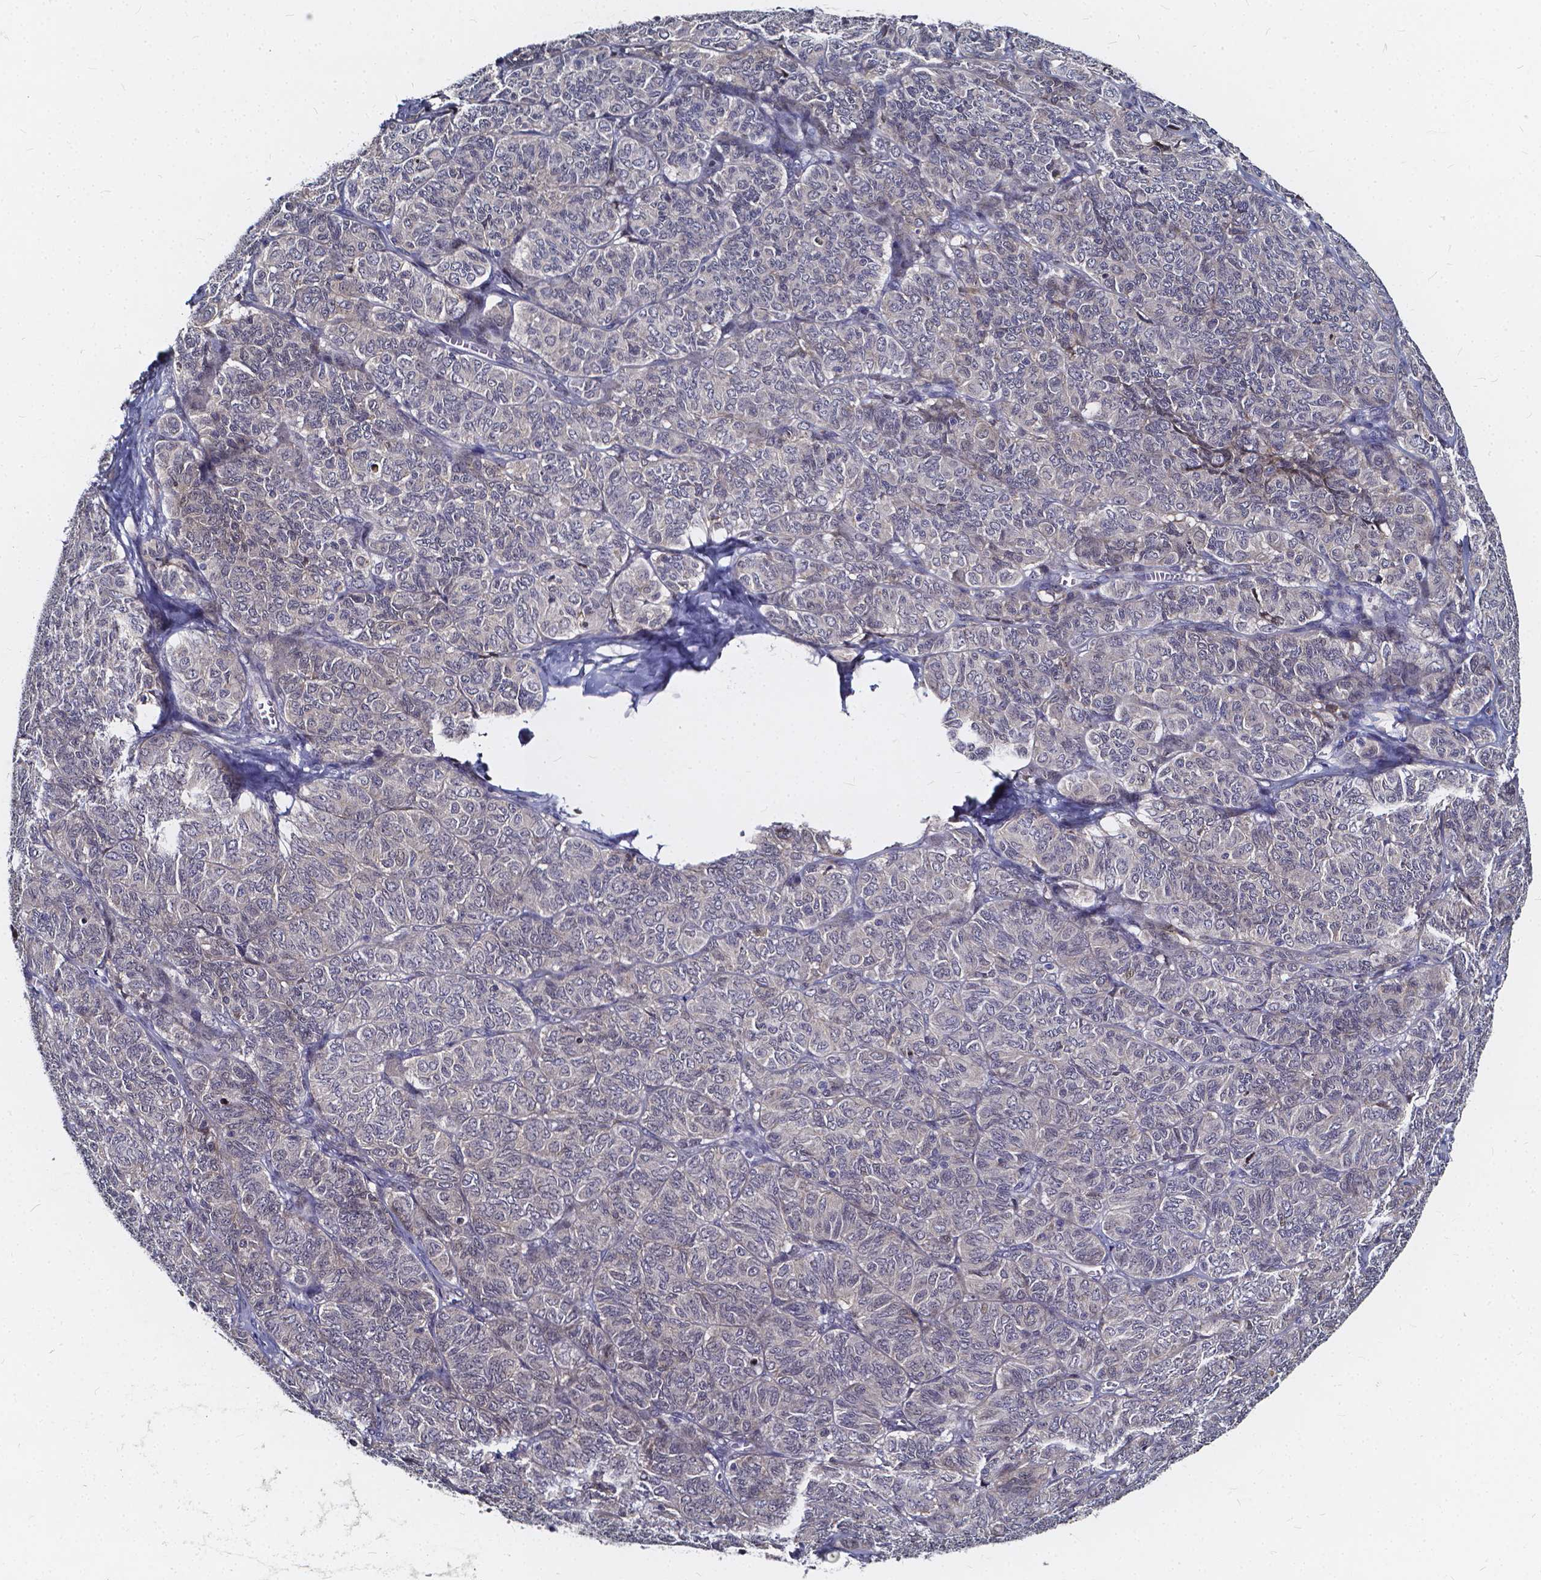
{"staining": {"intensity": "negative", "quantity": "none", "location": "none"}, "tissue": "ovarian cancer", "cell_type": "Tumor cells", "image_type": "cancer", "snomed": [{"axis": "morphology", "description": "Carcinoma, endometroid"}, {"axis": "topography", "description": "Ovary"}], "caption": "This is an immunohistochemistry (IHC) micrograph of human ovarian cancer (endometroid carcinoma). There is no expression in tumor cells.", "gene": "SOWAHA", "patient": {"sex": "female", "age": 80}}